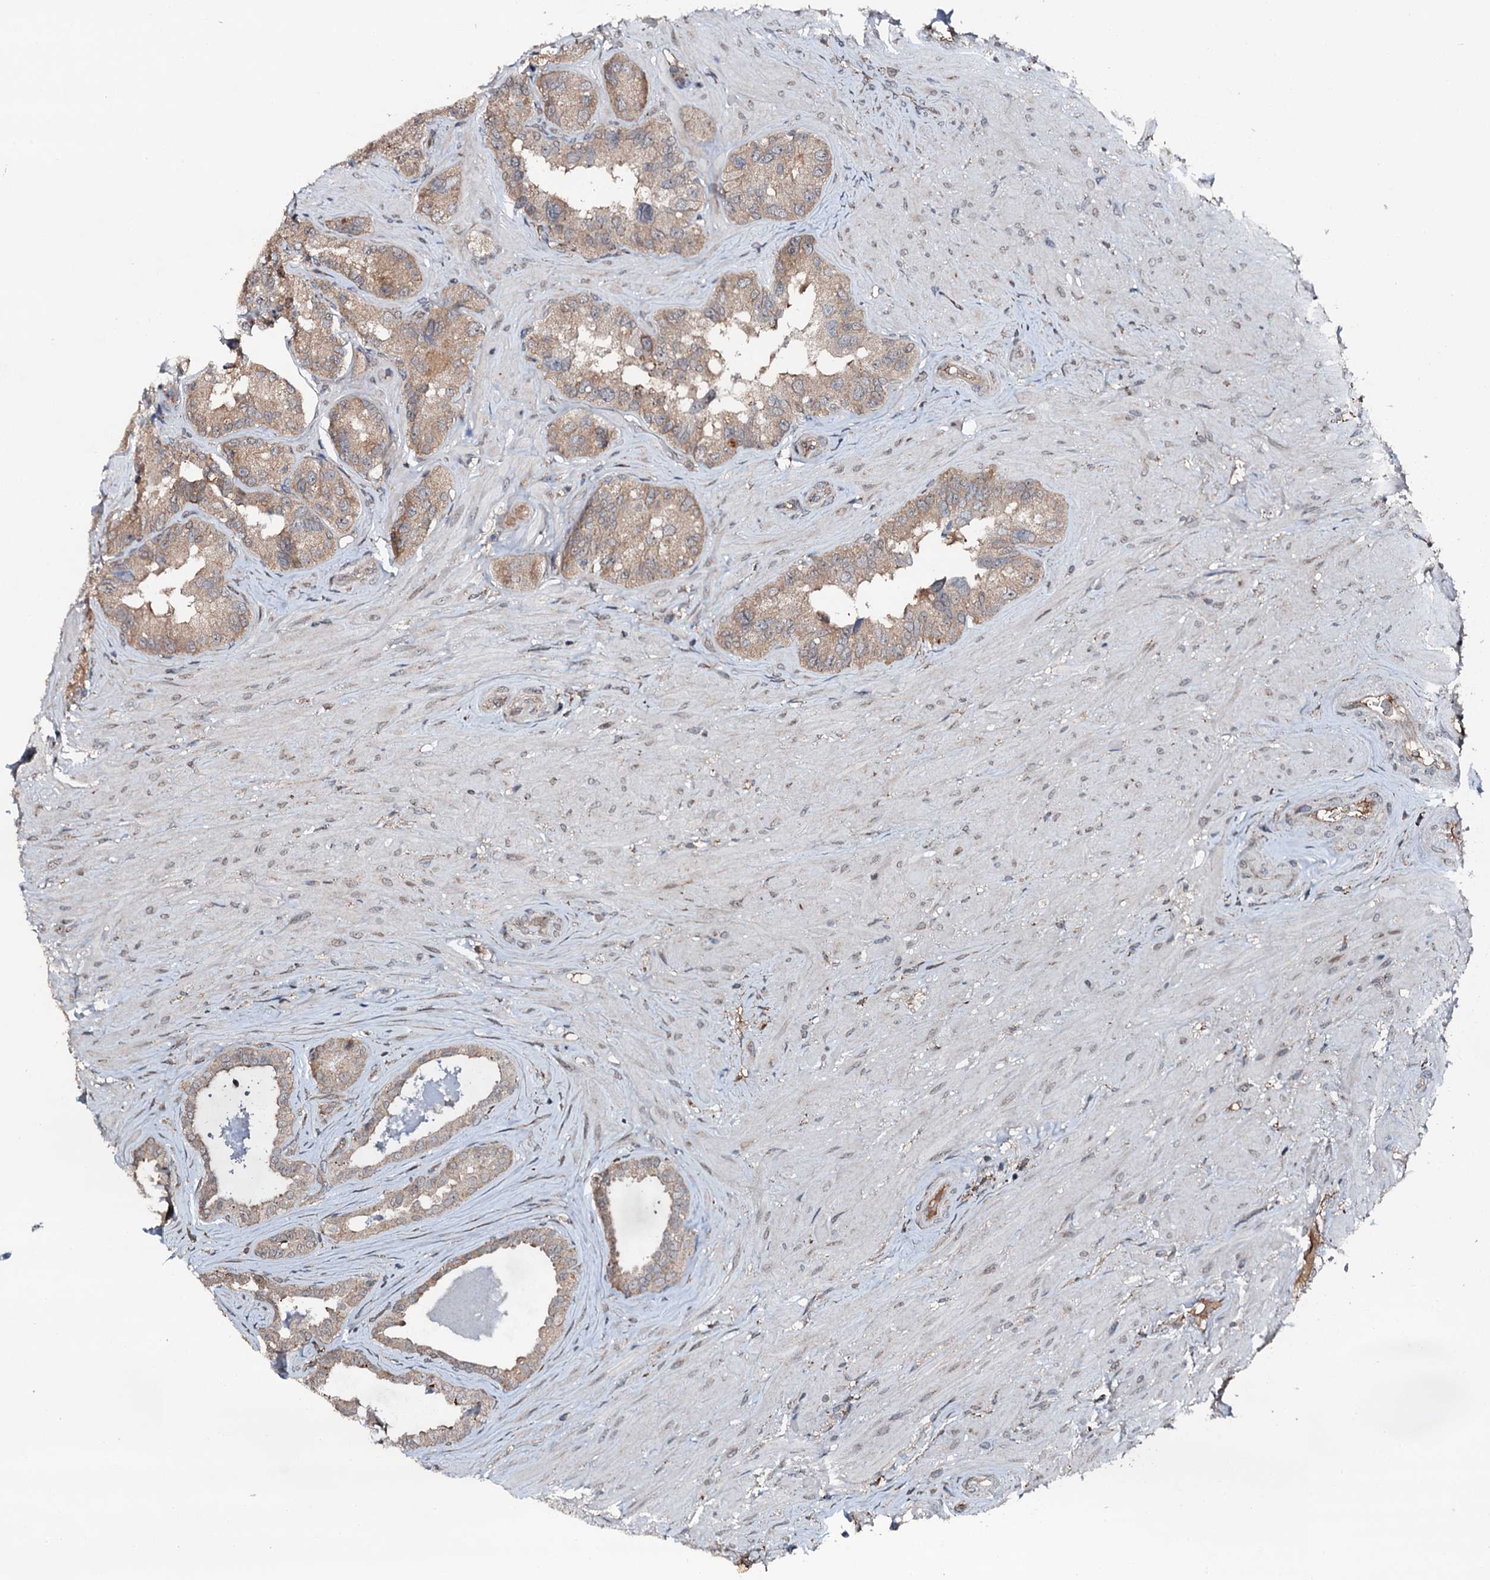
{"staining": {"intensity": "moderate", "quantity": ">75%", "location": "cytoplasmic/membranous"}, "tissue": "seminal vesicle", "cell_type": "Glandular cells", "image_type": "normal", "snomed": [{"axis": "morphology", "description": "Normal tissue, NOS"}, {"axis": "topography", "description": "Seminal veicle"}, {"axis": "topography", "description": "Peripheral nerve tissue"}], "caption": "This histopathology image shows unremarkable seminal vesicle stained with immunohistochemistry (IHC) to label a protein in brown. The cytoplasmic/membranous of glandular cells show moderate positivity for the protein. Nuclei are counter-stained blue.", "gene": "FLYWCH1", "patient": {"sex": "male", "age": 67}}